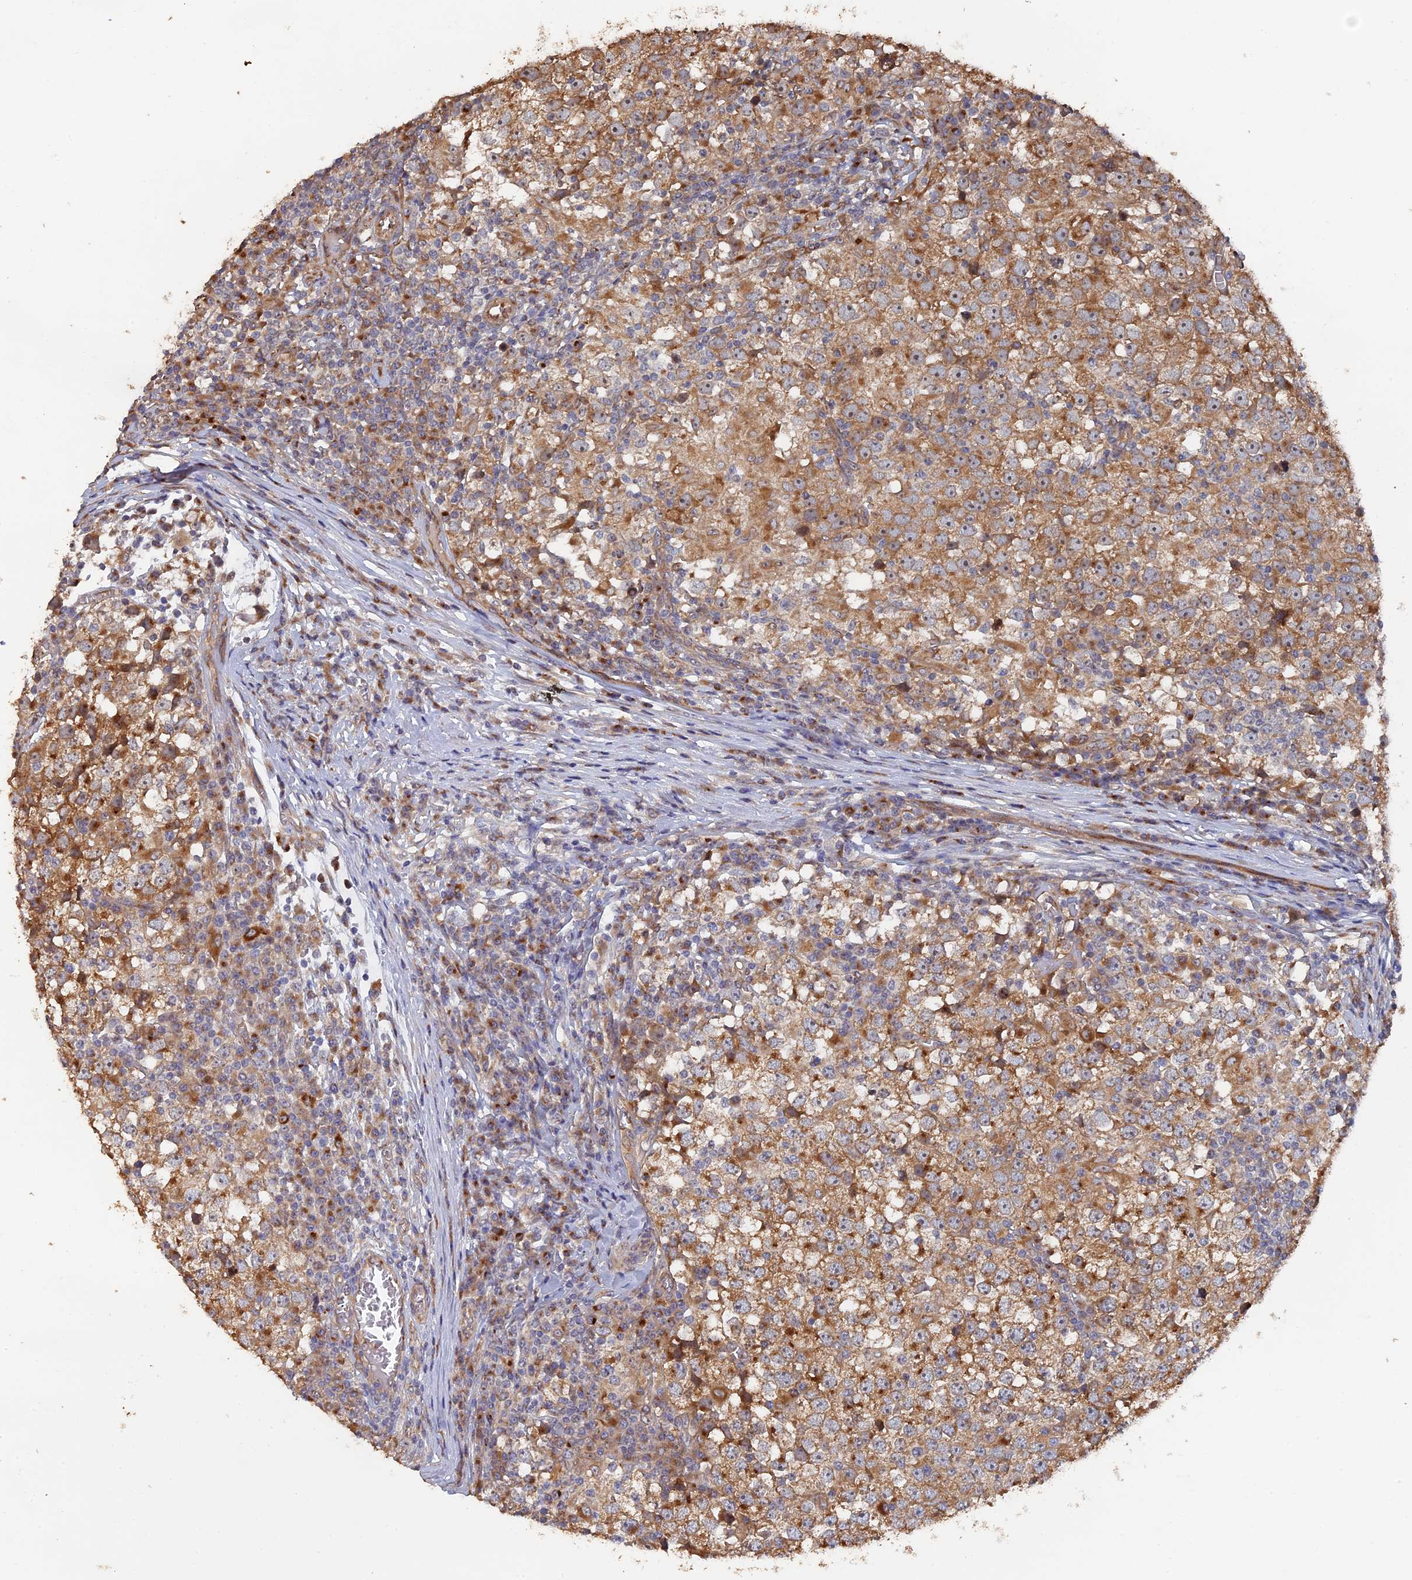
{"staining": {"intensity": "moderate", "quantity": ">75%", "location": "cytoplasmic/membranous"}, "tissue": "testis cancer", "cell_type": "Tumor cells", "image_type": "cancer", "snomed": [{"axis": "morphology", "description": "Seminoma, NOS"}, {"axis": "topography", "description": "Testis"}], "caption": "A high-resolution photomicrograph shows IHC staining of testis cancer (seminoma), which reveals moderate cytoplasmic/membranous positivity in about >75% of tumor cells.", "gene": "VPS37C", "patient": {"sex": "male", "age": 65}}